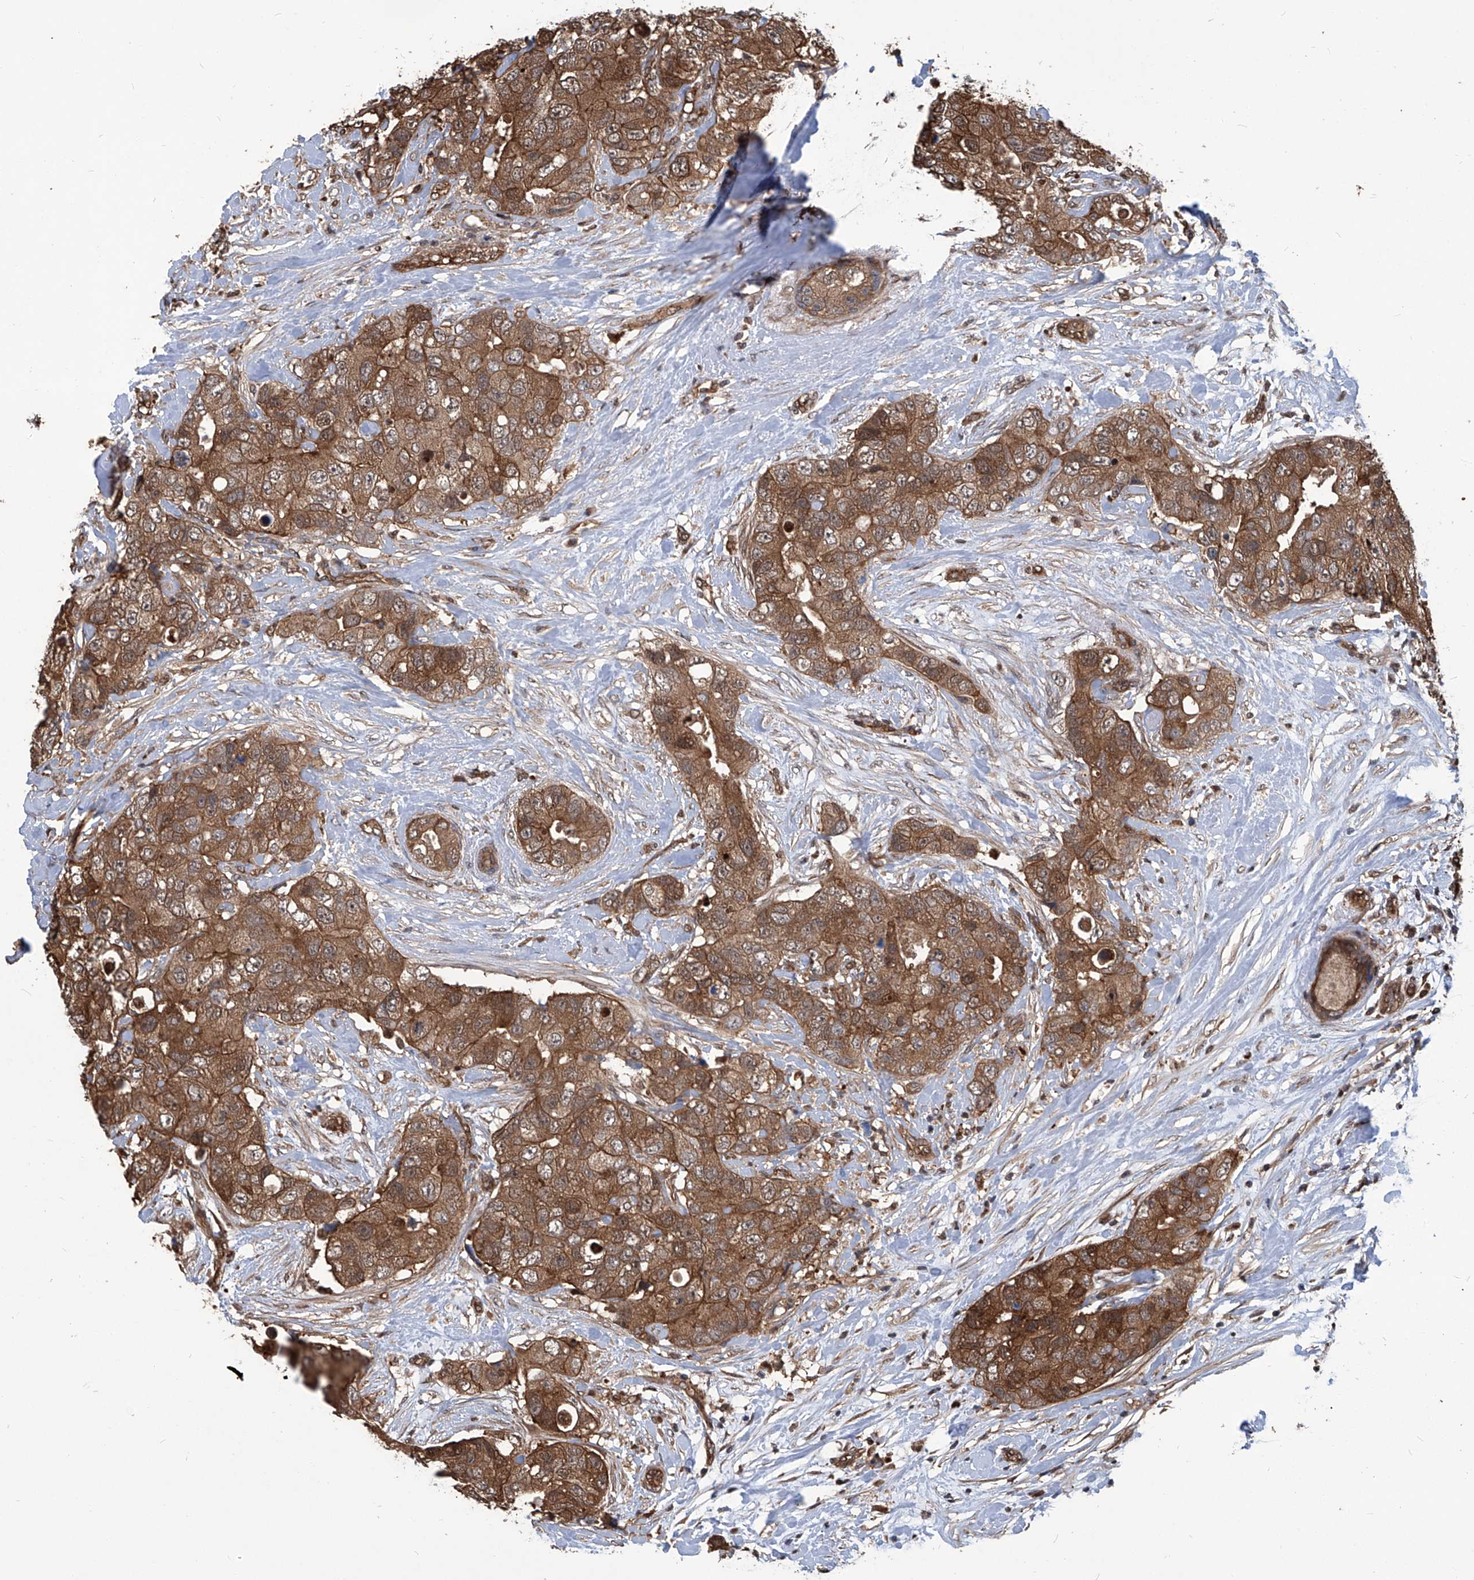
{"staining": {"intensity": "moderate", "quantity": ">75%", "location": "cytoplasmic/membranous"}, "tissue": "breast cancer", "cell_type": "Tumor cells", "image_type": "cancer", "snomed": [{"axis": "morphology", "description": "Duct carcinoma"}, {"axis": "topography", "description": "Breast"}], "caption": "The histopathology image exhibits staining of breast cancer, revealing moderate cytoplasmic/membranous protein positivity (brown color) within tumor cells.", "gene": "PSMB1", "patient": {"sex": "female", "age": 62}}